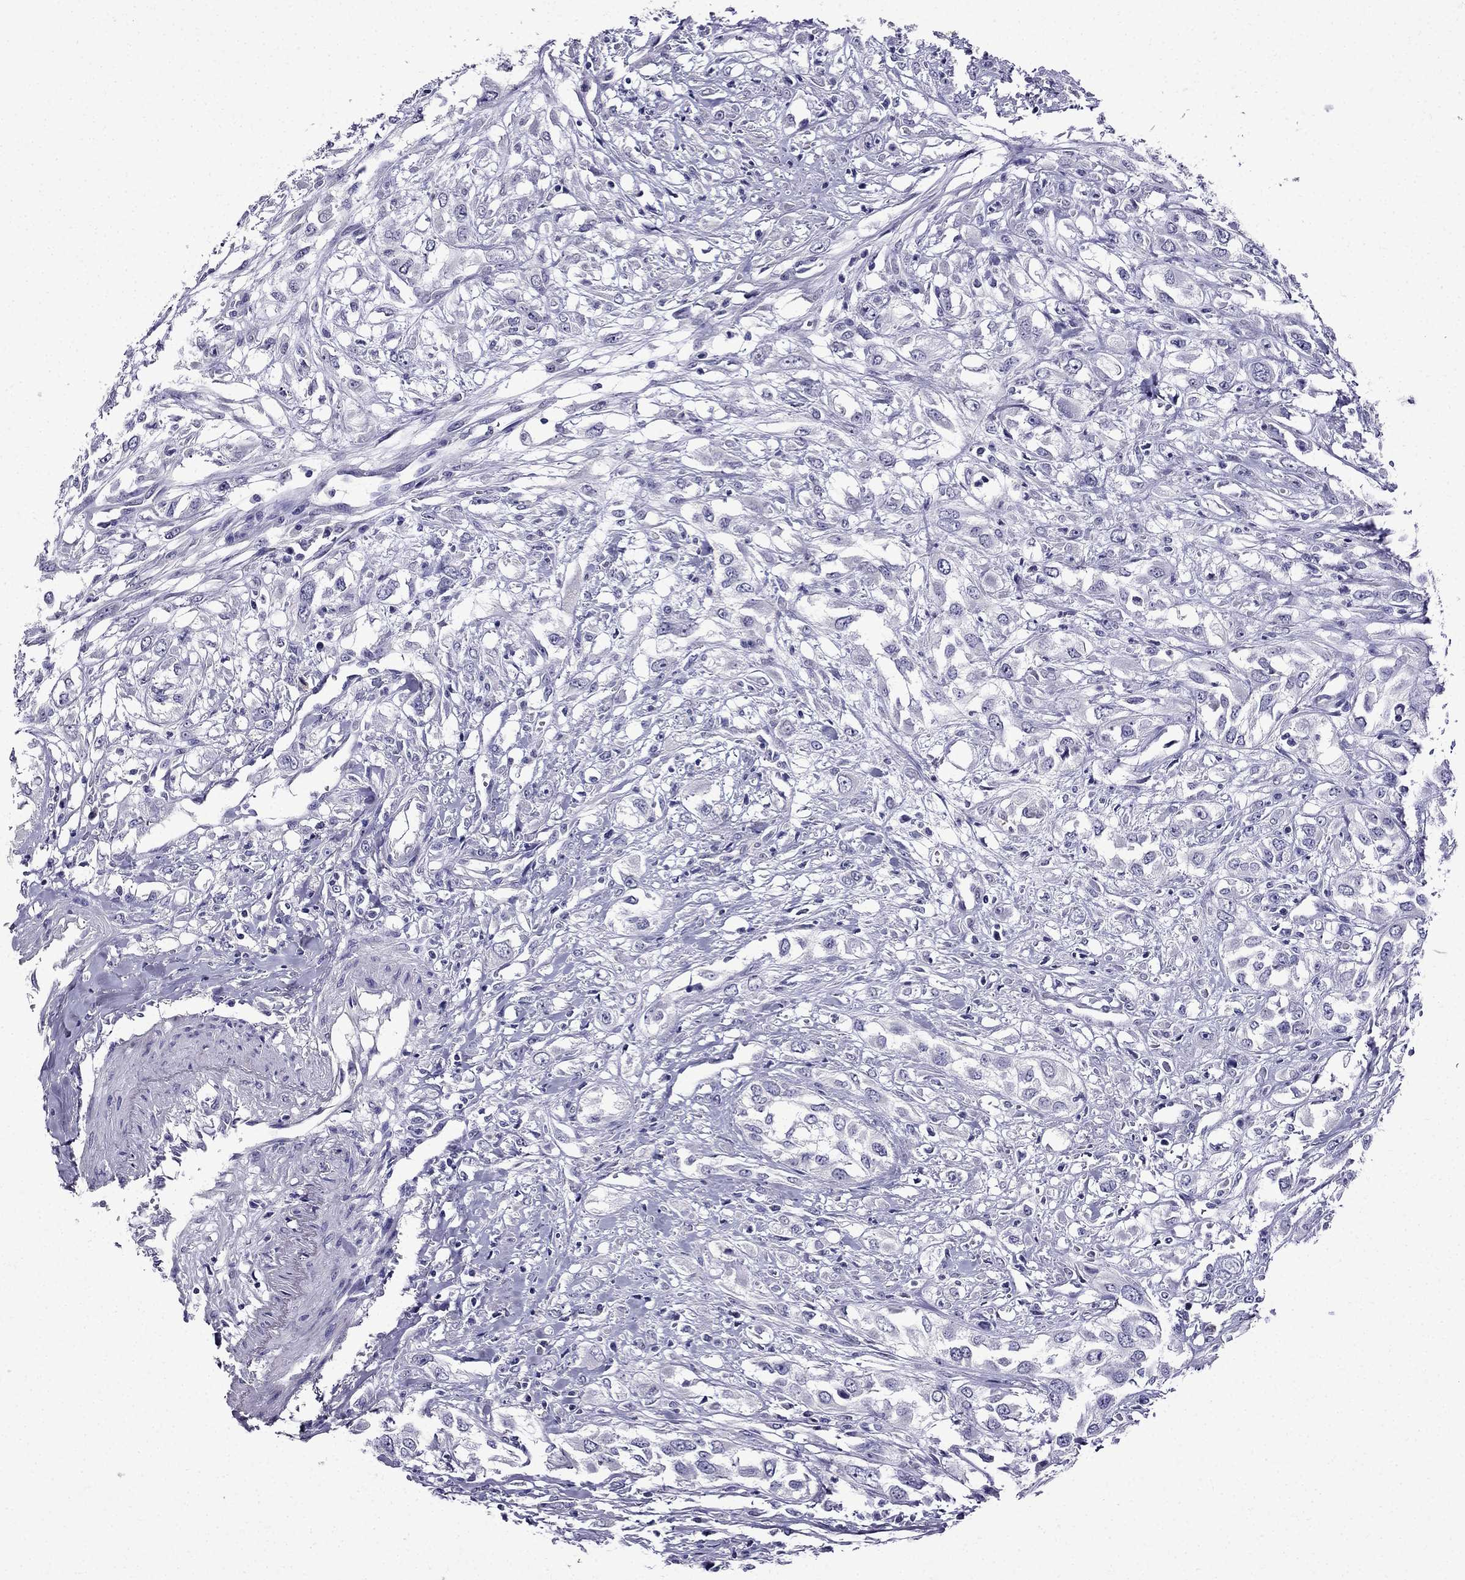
{"staining": {"intensity": "negative", "quantity": "none", "location": "none"}, "tissue": "urothelial cancer", "cell_type": "Tumor cells", "image_type": "cancer", "snomed": [{"axis": "morphology", "description": "Urothelial carcinoma, High grade"}, {"axis": "topography", "description": "Urinary bladder"}], "caption": "Immunohistochemistry of human urothelial carcinoma (high-grade) shows no positivity in tumor cells.", "gene": "DNAH17", "patient": {"sex": "male", "age": 67}}